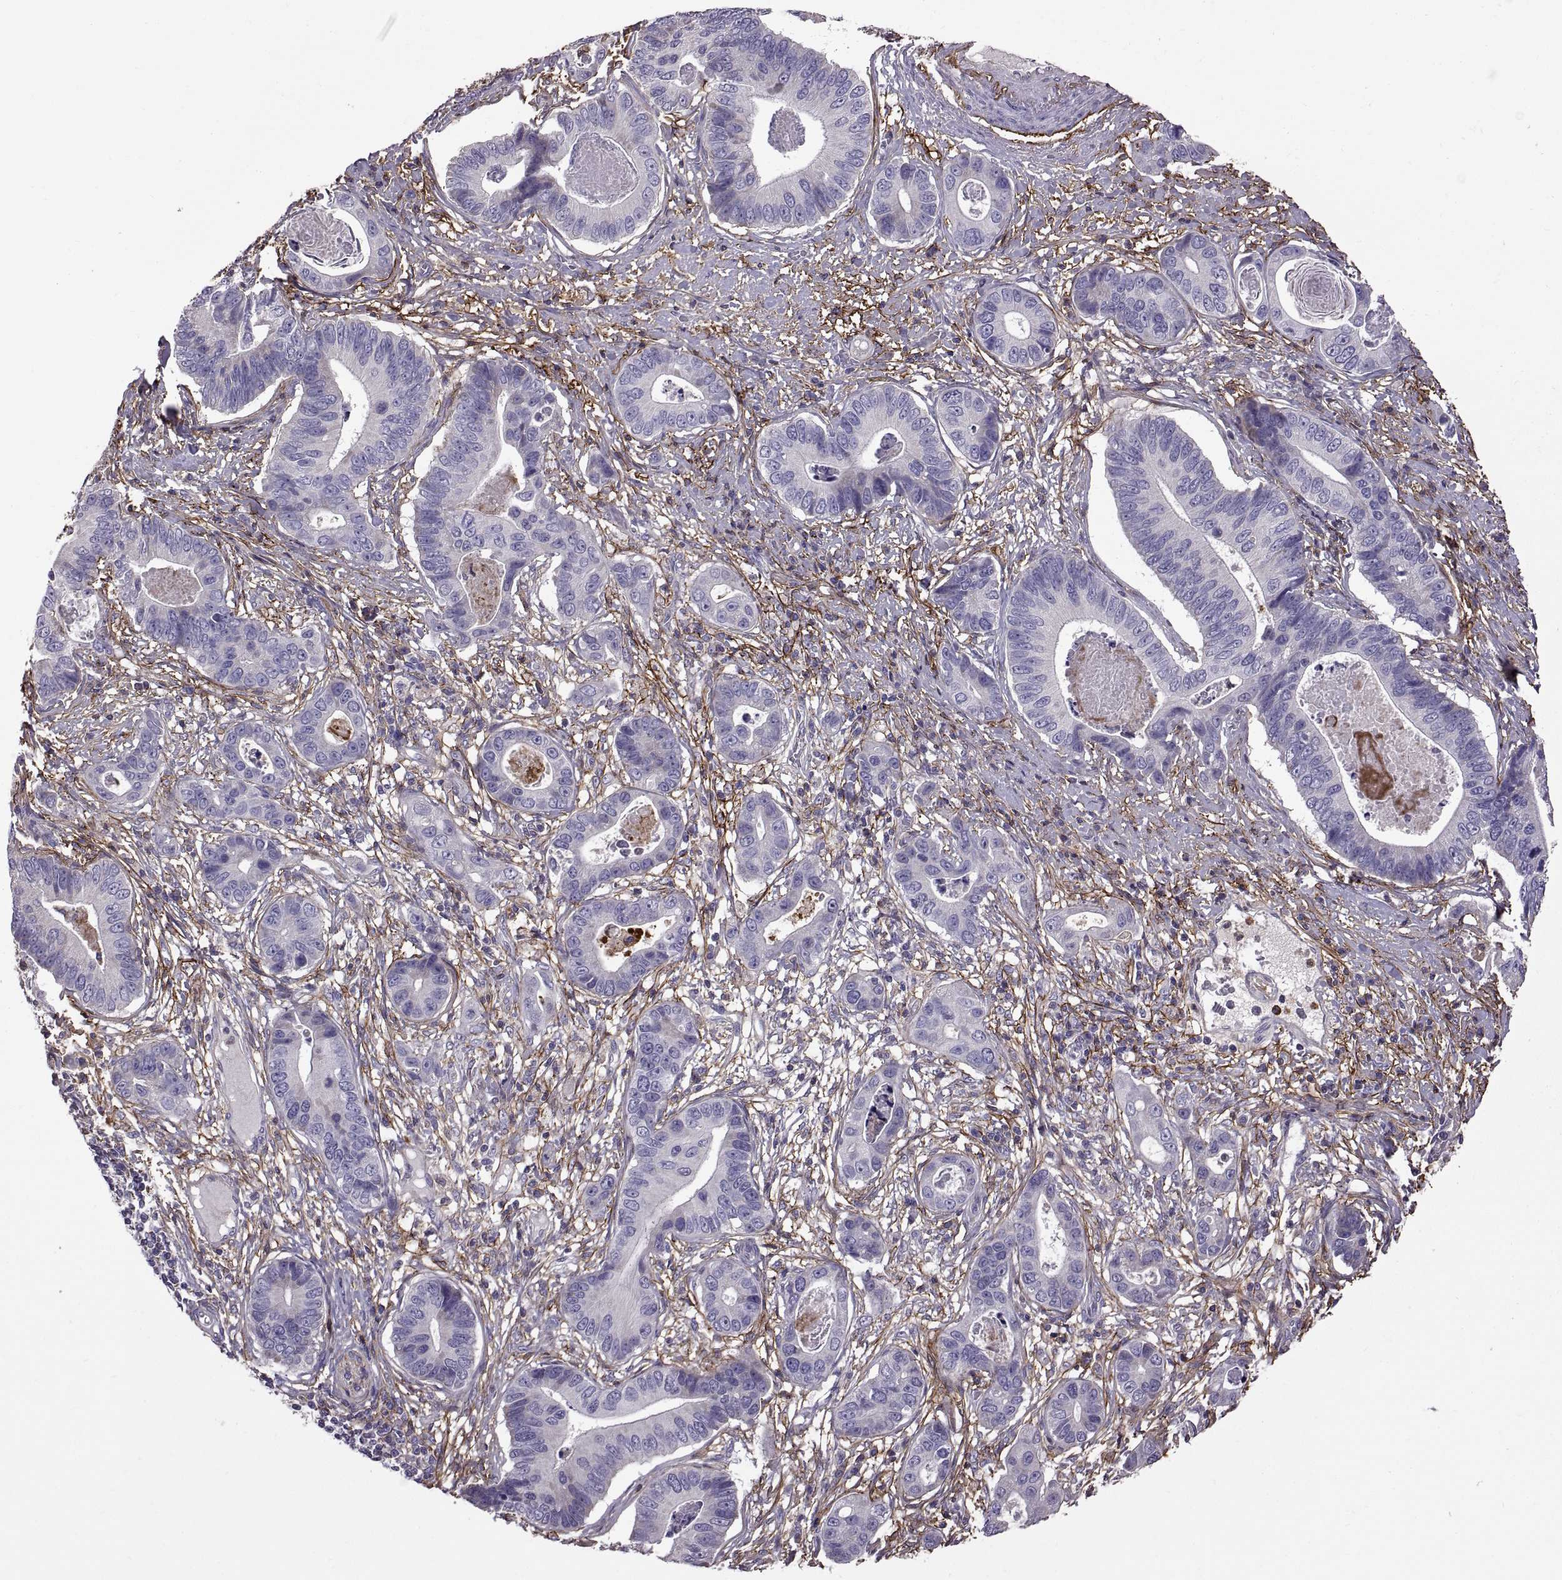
{"staining": {"intensity": "negative", "quantity": "none", "location": "none"}, "tissue": "stomach cancer", "cell_type": "Tumor cells", "image_type": "cancer", "snomed": [{"axis": "morphology", "description": "Adenocarcinoma, NOS"}, {"axis": "topography", "description": "Stomach"}], "caption": "This is an IHC photomicrograph of stomach adenocarcinoma. There is no staining in tumor cells.", "gene": "EMILIN2", "patient": {"sex": "male", "age": 84}}